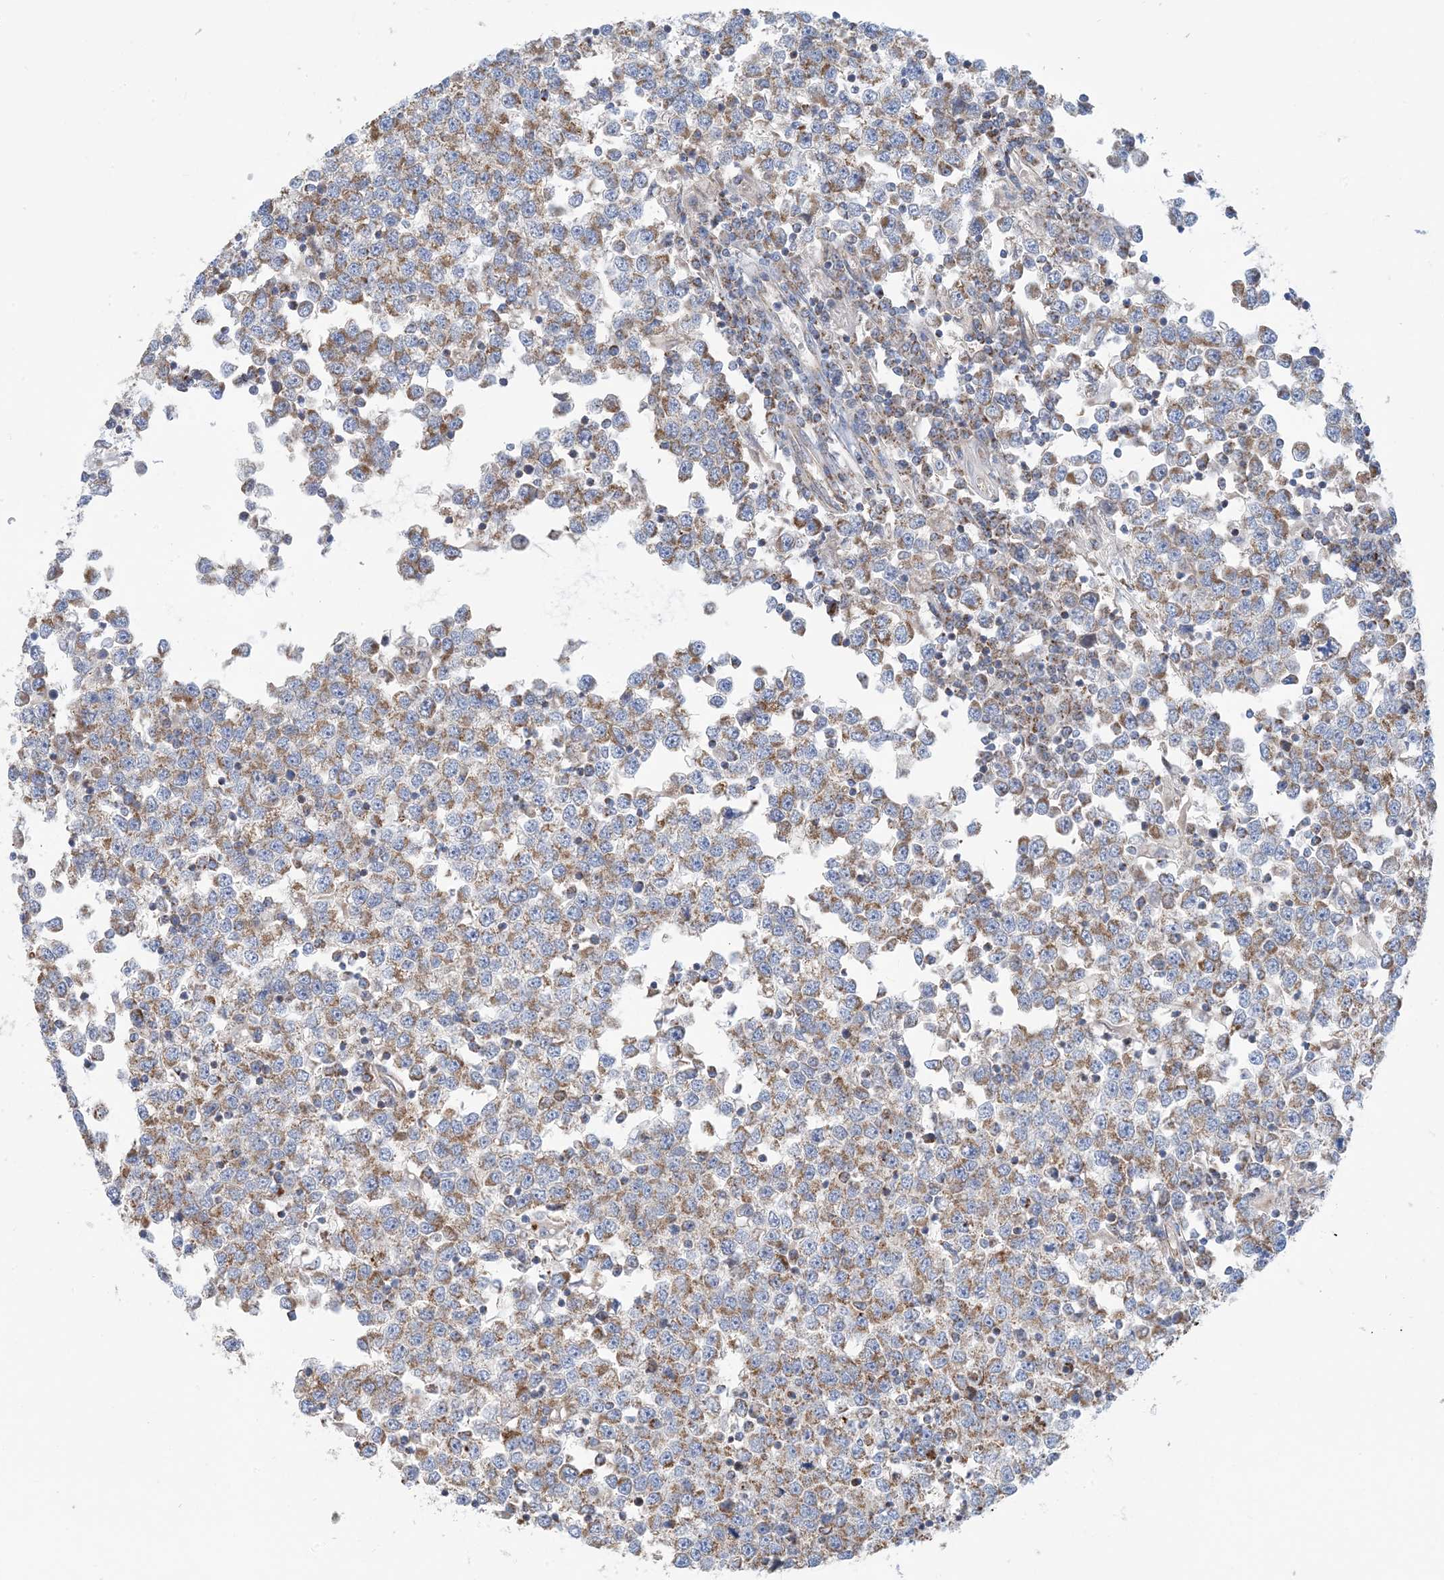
{"staining": {"intensity": "moderate", "quantity": ">75%", "location": "cytoplasmic/membranous"}, "tissue": "testis cancer", "cell_type": "Tumor cells", "image_type": "cancer", "snomed": [{"axis": "morphology", "description": "Seminoma, NOS"}, {"axis": "topography", "description": "Testis"}], "caption": "Seminoma (testis) stained for a protein (brown) shows moderate cytoplasmic/membranous positive positivity in about >75% of tumor cells.", "gene": "PHOSPHO2", "patient": {"sex": "male", "age": 65}}